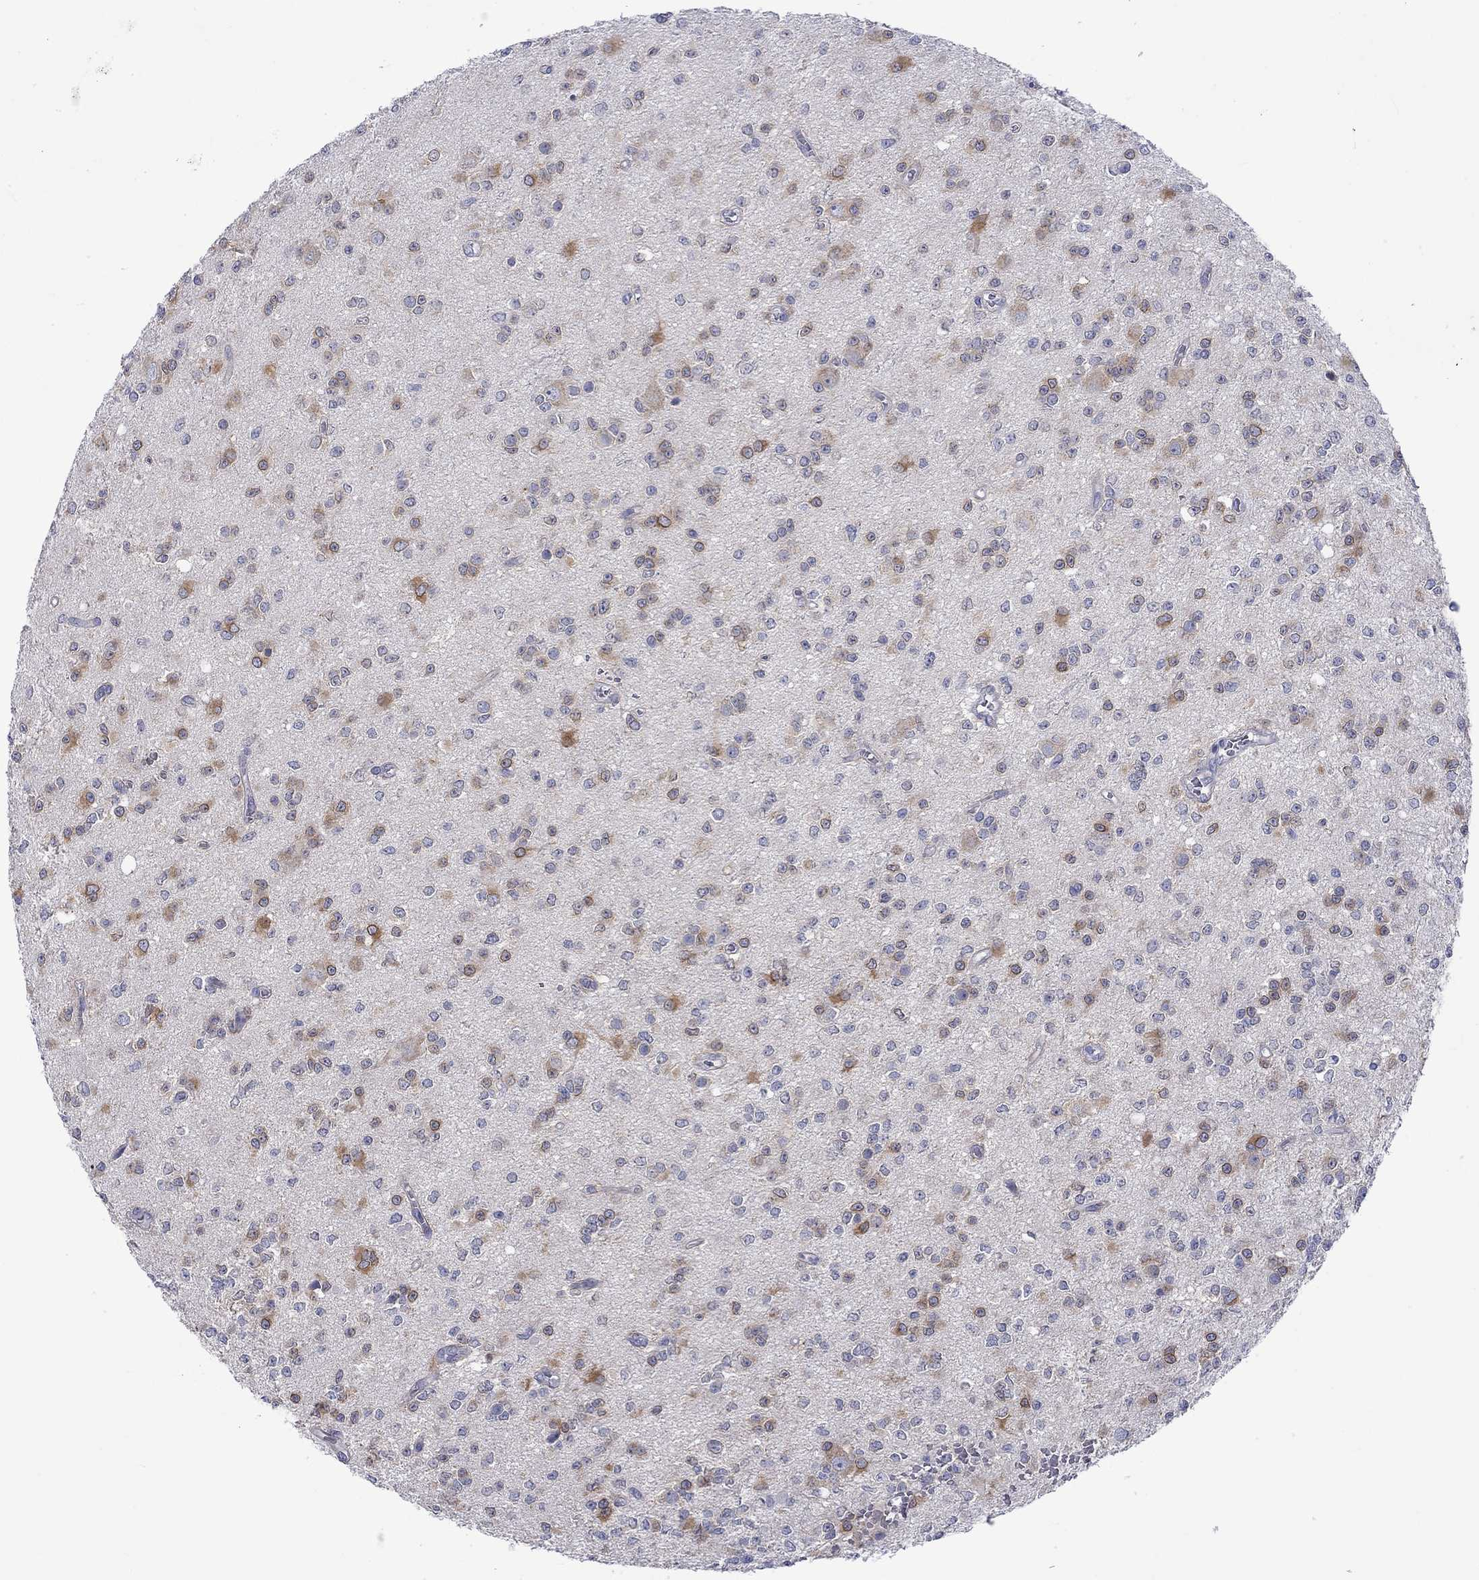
{"staining": {"intensity": "negative", "quantity": "none", "location": "none"}, "tissue": "glioma", "cell_type": "Tumor cells", "image_type": "cancer", "snomed": [{"axis": "morphology", "description": "Glioma, malignant, Low grade"}, {"axis": "topography", "description": "Brain"}], "caption": "DAB (3,3'-diaminobenzidine) immunohistochemical staining of malignant glioma (low-grade) shows no significant positivity in tumor cells.", "gene": "CERS1", "patient": {"sex": "female", "age": 45}}